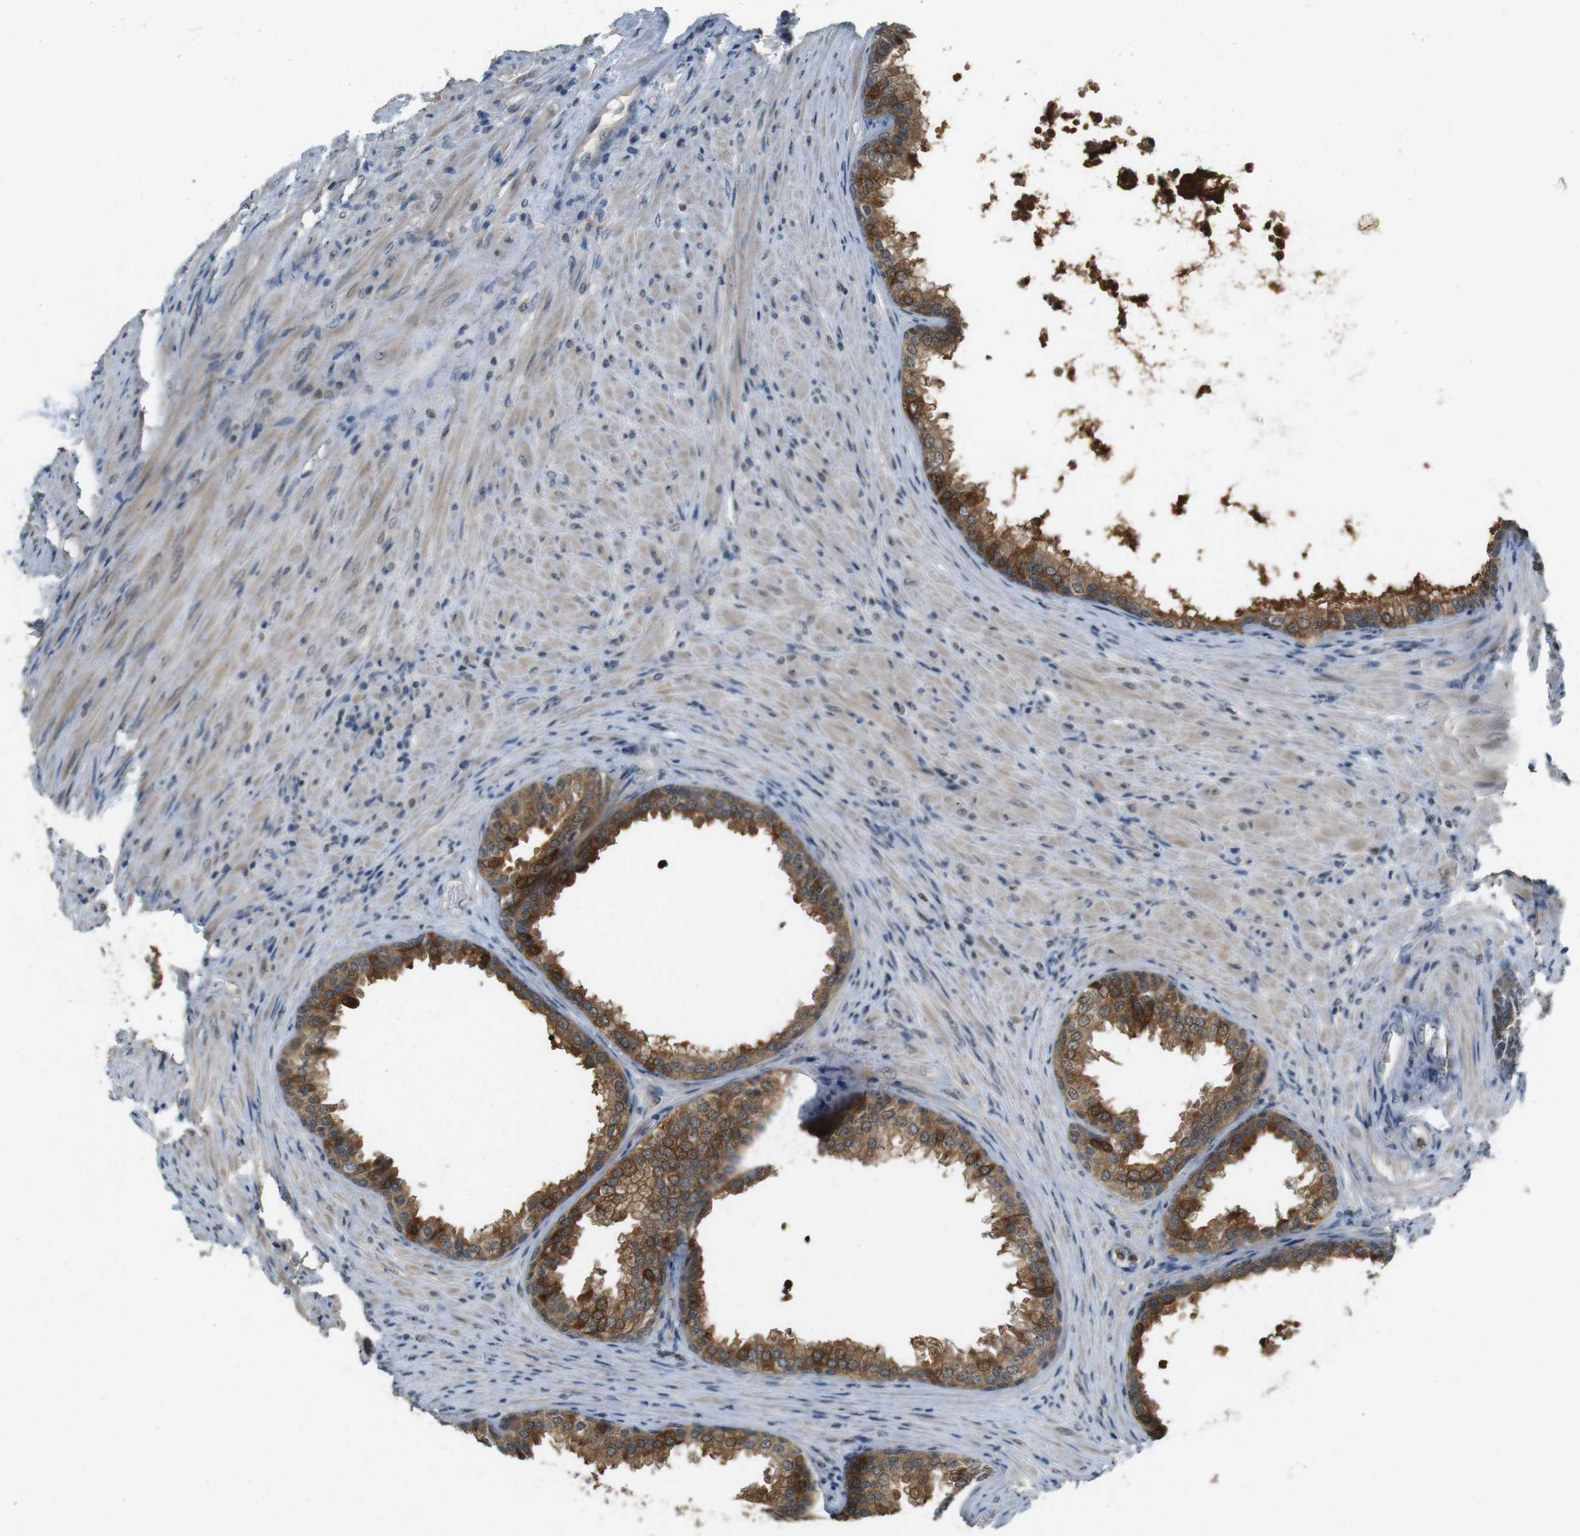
{"staining": {"intensity": "moderate", "quantity": ">75%", "location": "cytoplasmic/membranous"}, "tissue": "prostate", "cell_type": "Glandular cells", "image_type": "normal", "snomed": [{"axis": "morphology", "description": "Normal tissue, NOS"}, {"axis": "topography", "description": "Prostate"}], "caption": "Brown immunohistochemical staining in benign human prostate shows moderate cytoplasmic/membranous expression in about >75% of glandular cells. Using DAB (3,3'-diaminobenzidine) (brown) and hematoxylin (blue) stains, captured at high magnification using brightfield microscopy.", "gene": "CDK14", "patient": {"sex": "male", "age": 76}}